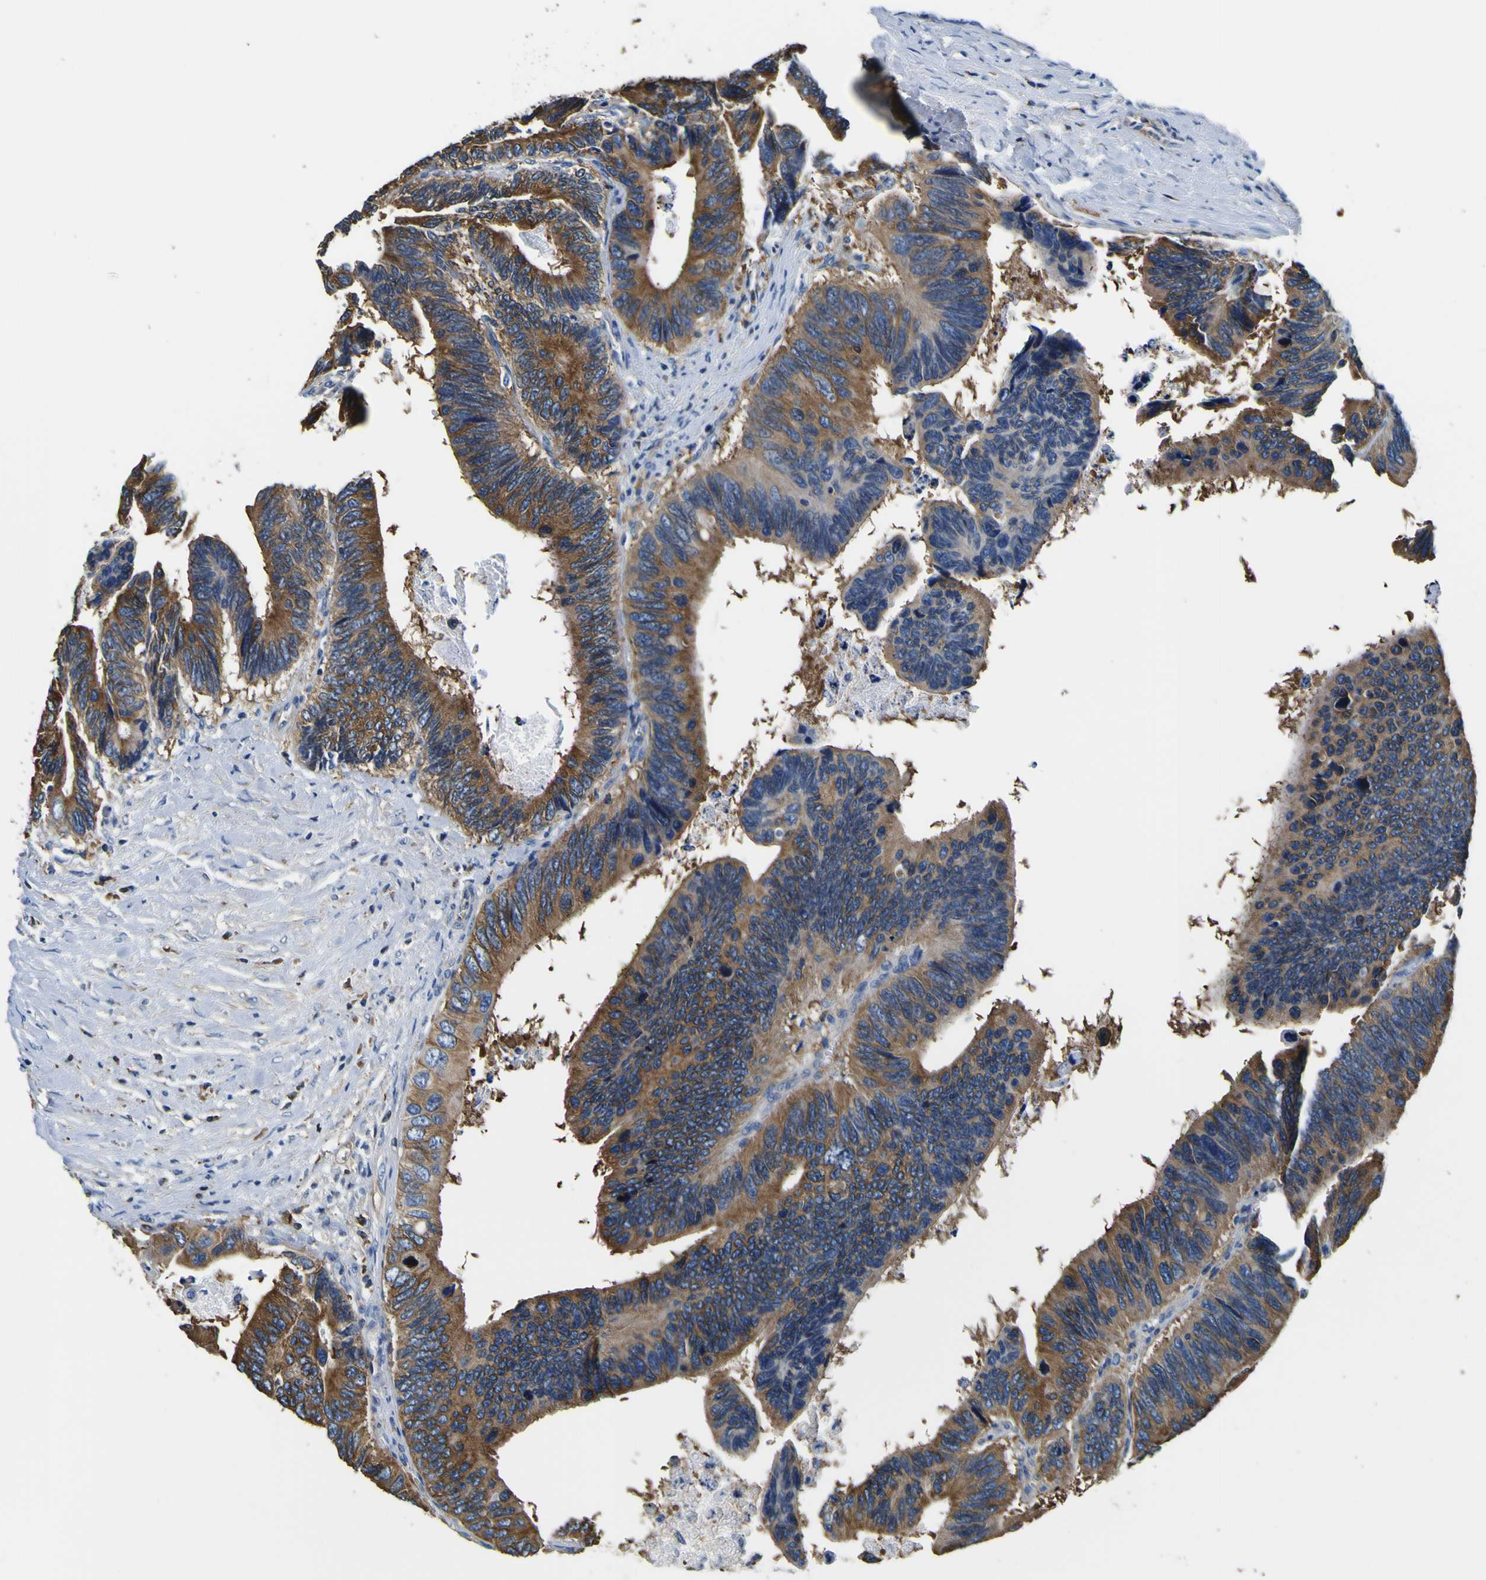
{"staining": {"intensity": "moderate", "quantity": ">75%", "location": "cytoplasmic/membranous"}, "tissue": "colorectal cancer", "cell_type": "Tumor cells", "image_type": "cancer", "snomed": [{"axis": "morphology", "description": "Adenocarcinoma, NOS"}, {"axis": "topography", "description": "Colon"}], "caption": "Tumor cells exhibit moderate cytoplasmic/membranous positivity in about >75% of cells in colorectal adenocarcinoma.", "gene": "TUBA1B", "patient": {"sex": "male", "age": 72}}